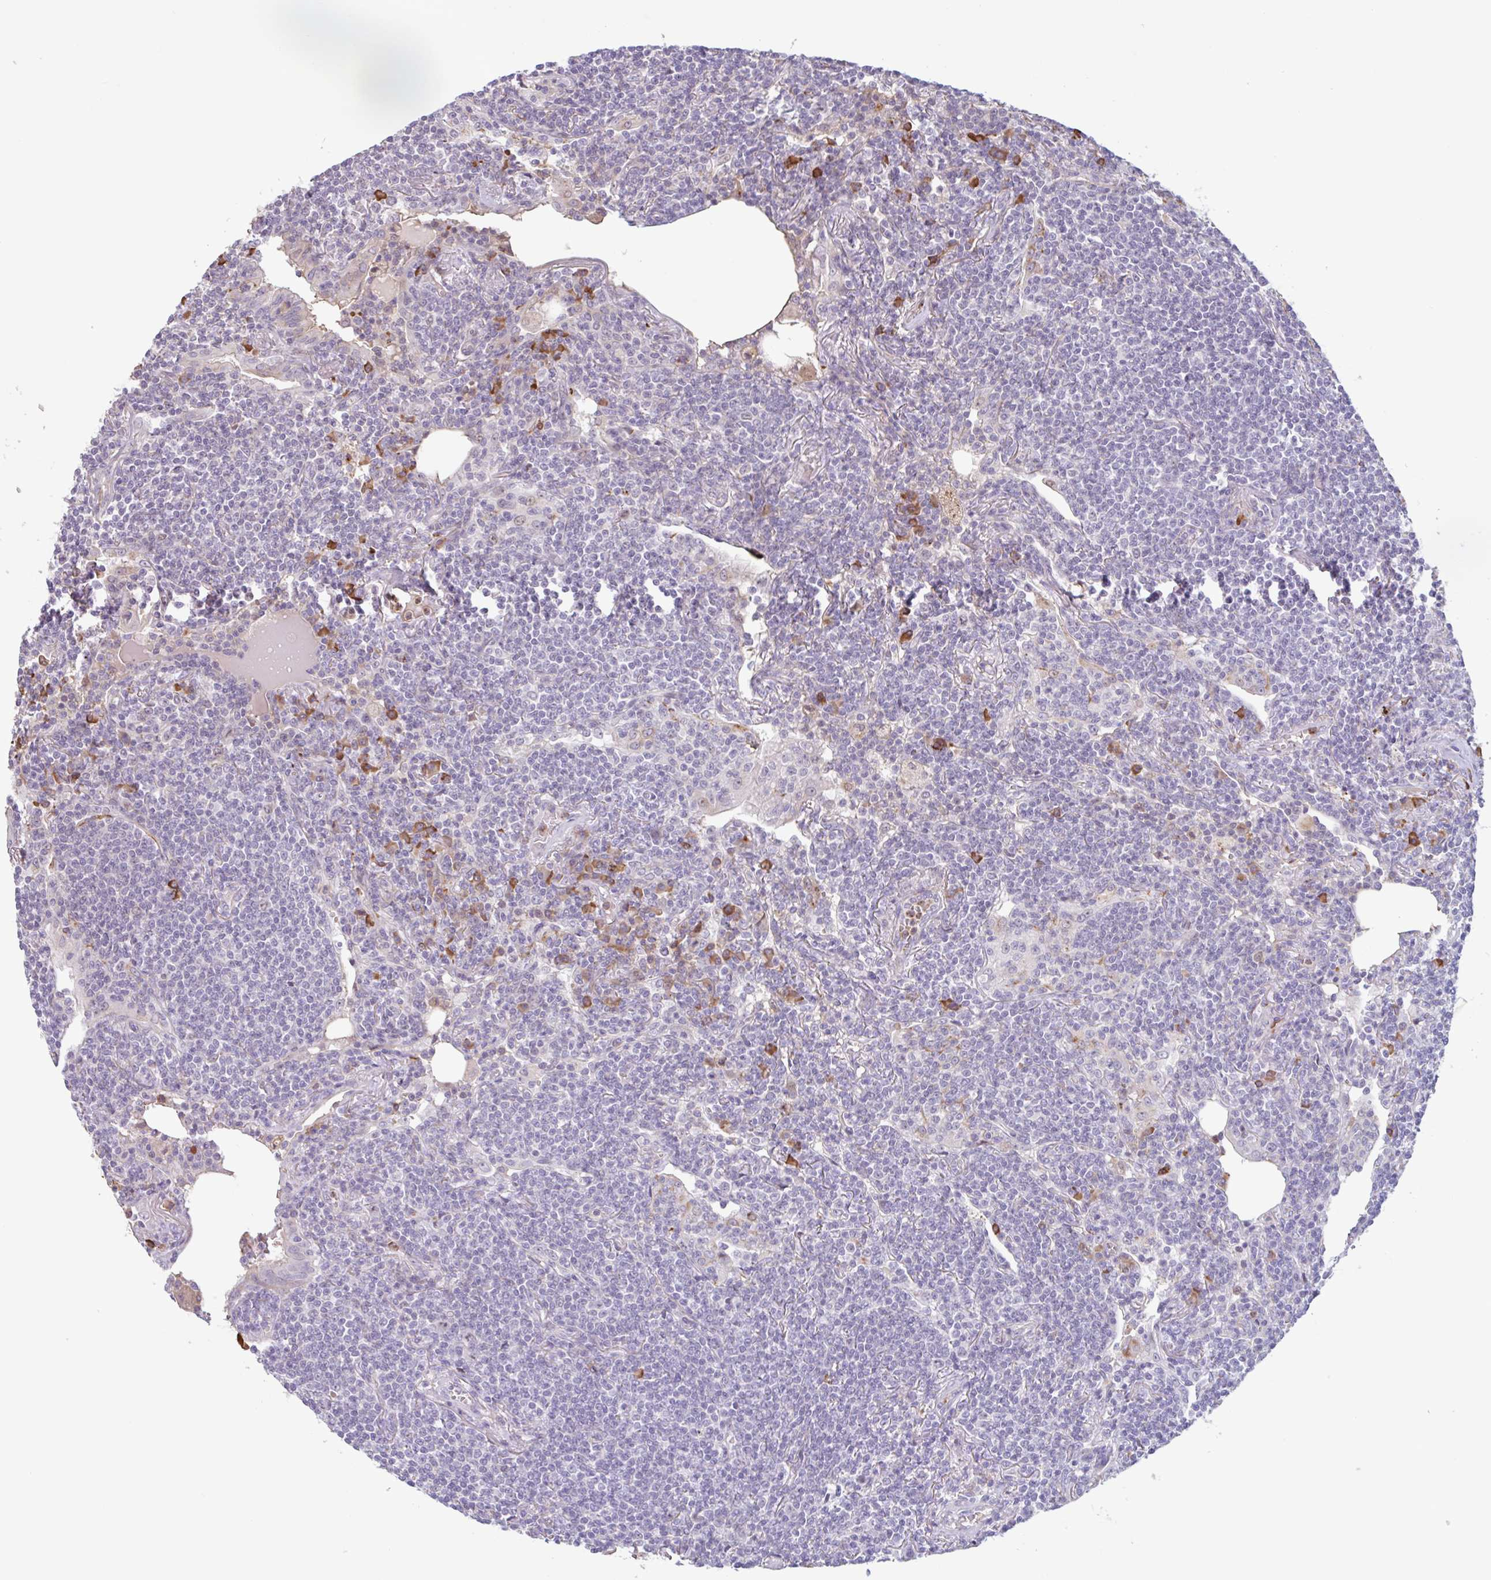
{"staining": {"intensity": "negative", "quantity": "none", "location": "none"}, "tissue": "lymphoma", "cell_type": "Tumor cells", "image_type": "cancer", "snomed": [{"axis": "morphology", "description": "Malignant lymphoma, non-Hodgkin's type, Low grade"}, {"axis": "topography", "description": "Lung"}], "caption": "Lymphoma was stained to show a protein in brown. There is no significant positivity in tumor cells.", "gene": "TAF1D", "patient": {"sex": "female", "age": 71}}